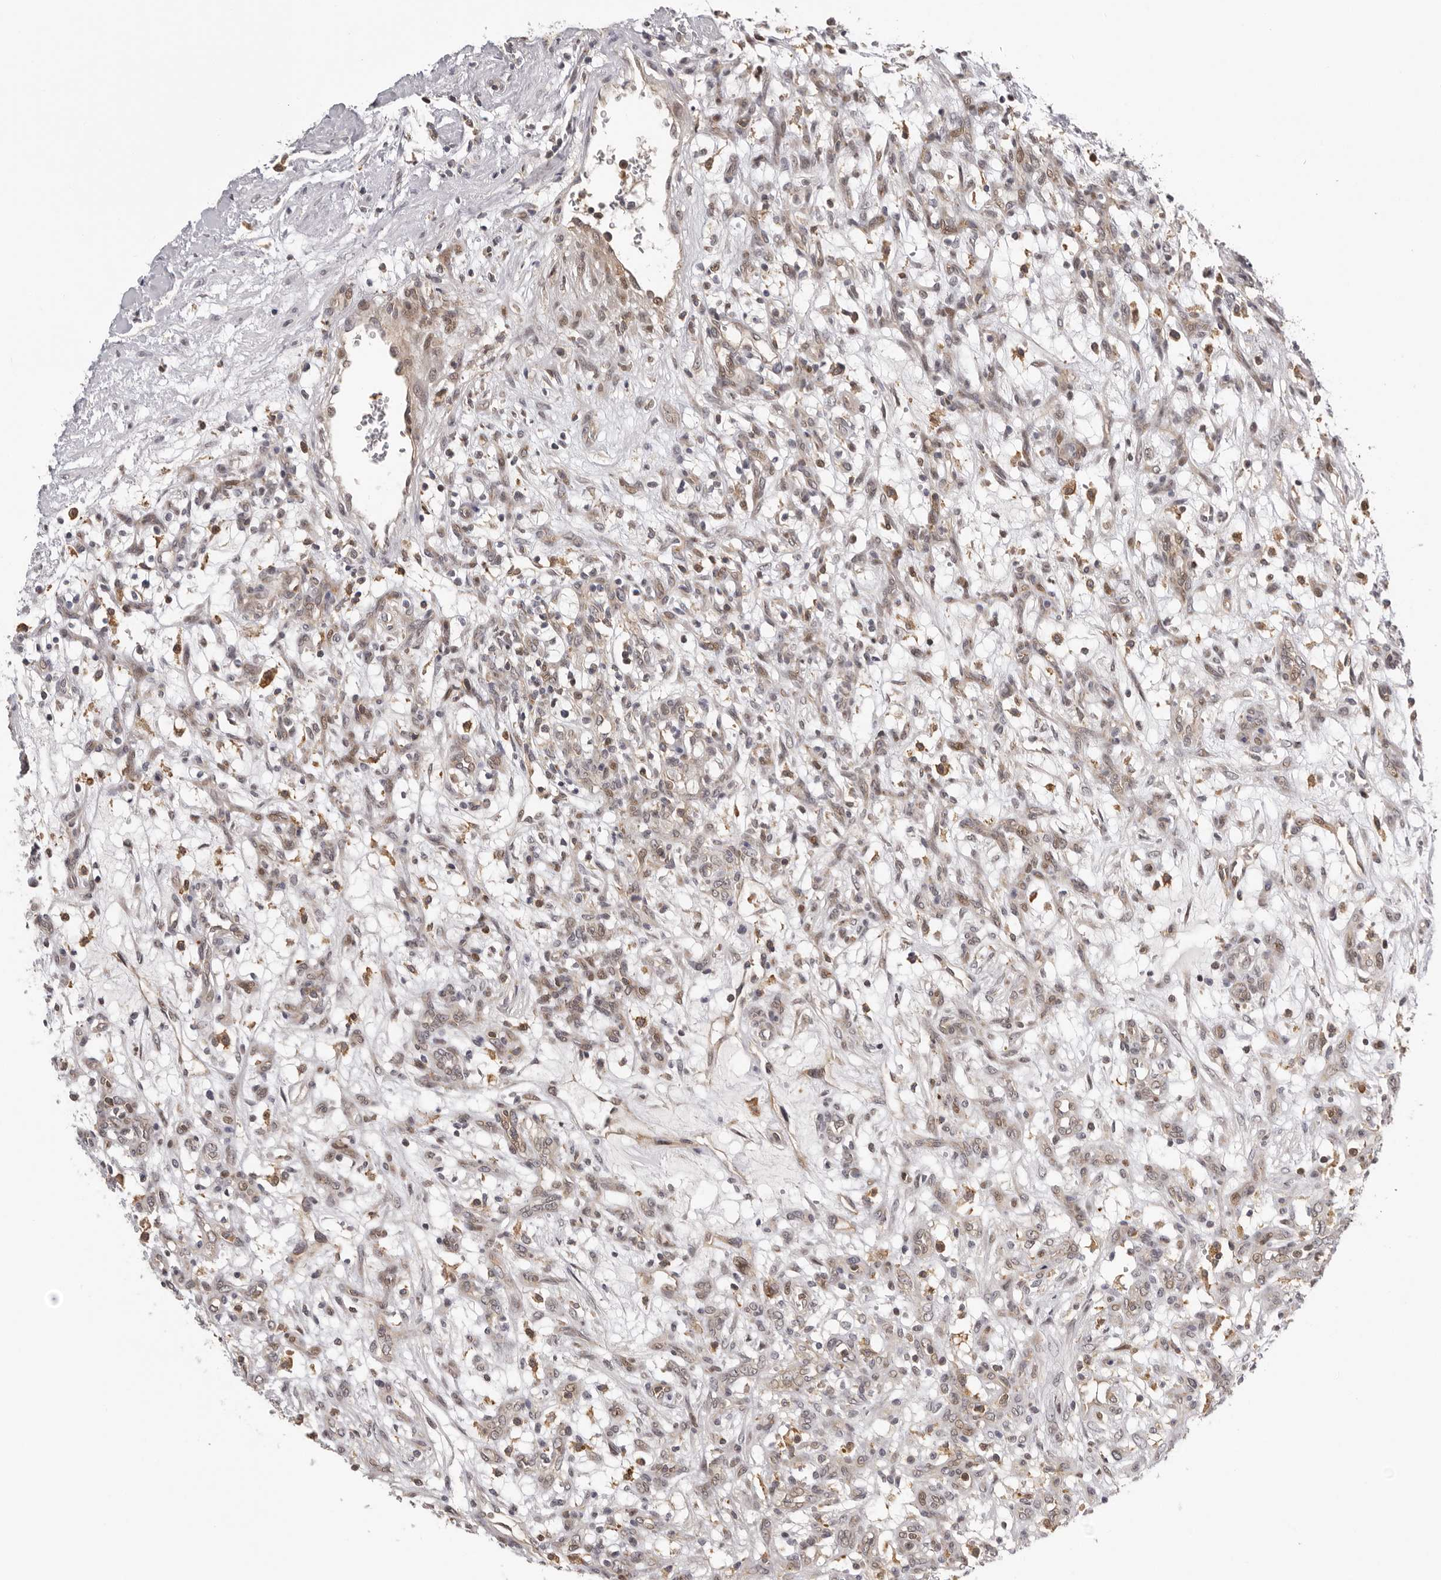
{"staining": {"intensity": "negative", "quantity": "none", "location": "none"}, "tissue": "renal cancer", "cell_type": "Tumor cells", "image_type": "cancer", "snomed": [{"axis": "morphology", "description": "Adenocarcinoma, NOS"}, {"axis": "topography", "description": "Kidney"}], "caption": "Renal cancer stained for a protein using immunohistochemistry (IHC) demonstrates no staining tumor cells.", "gene": "KIF2B", "patient": {"sex": "female", "age": 57}}